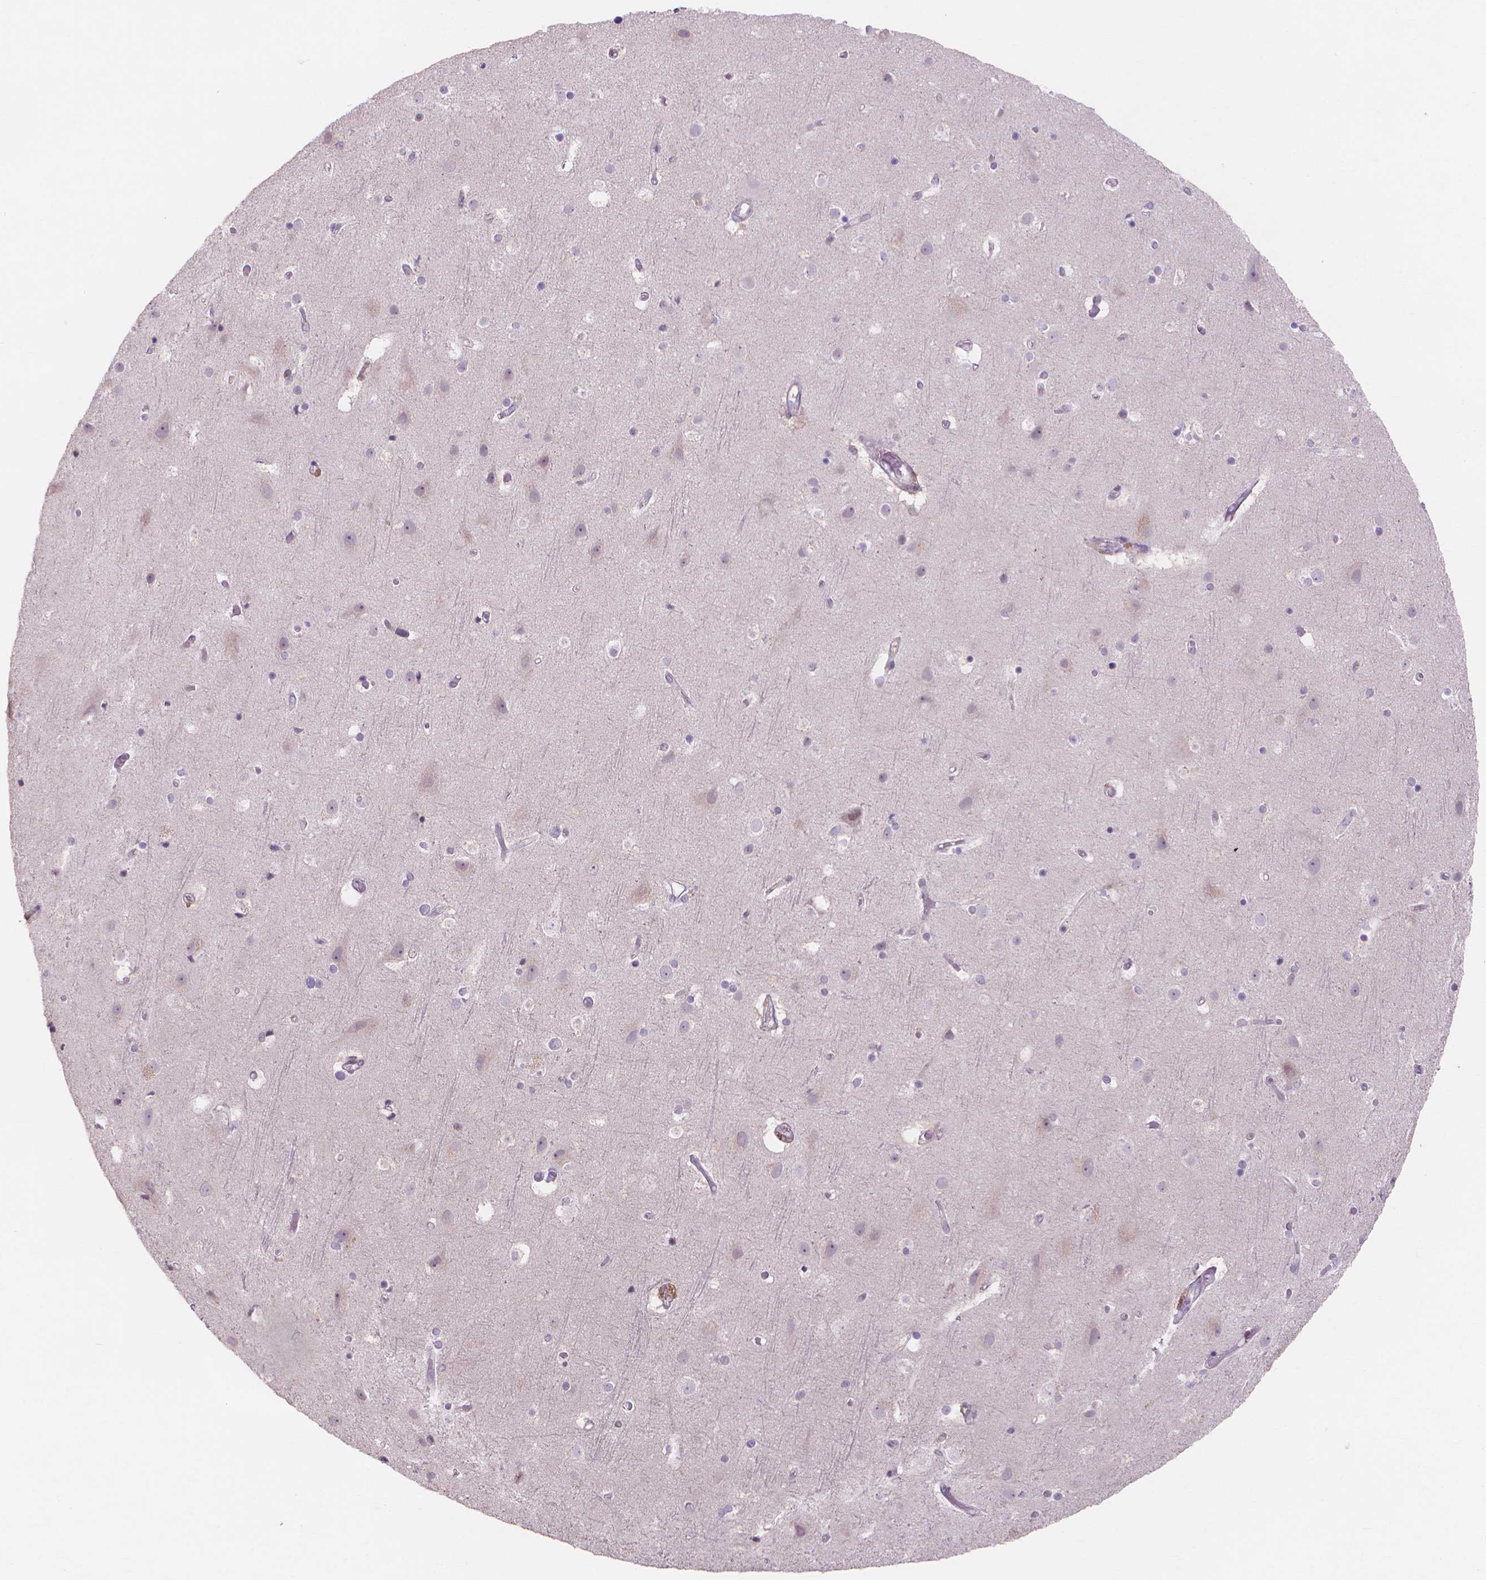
{"staining": {"intensity": "negative", "quantity": "none", "location": "none"}, "tissue": "cerebral cortex", "cell_type": "Endothelial cells", "image_type": "normal", "snomed": [{"axis": "morphology", "description": "Normal tissue, NOS"}, {"axis": "topography", "description": "Cerebral cortex"}], "caption": "Immunohistochemistry image of benign cerebral cortex stained for a protein (brown), which demonstrates no positivity in endothelial cells.", "gene": "PRDM13", "patient": {"sex": "female", "age": 52}}